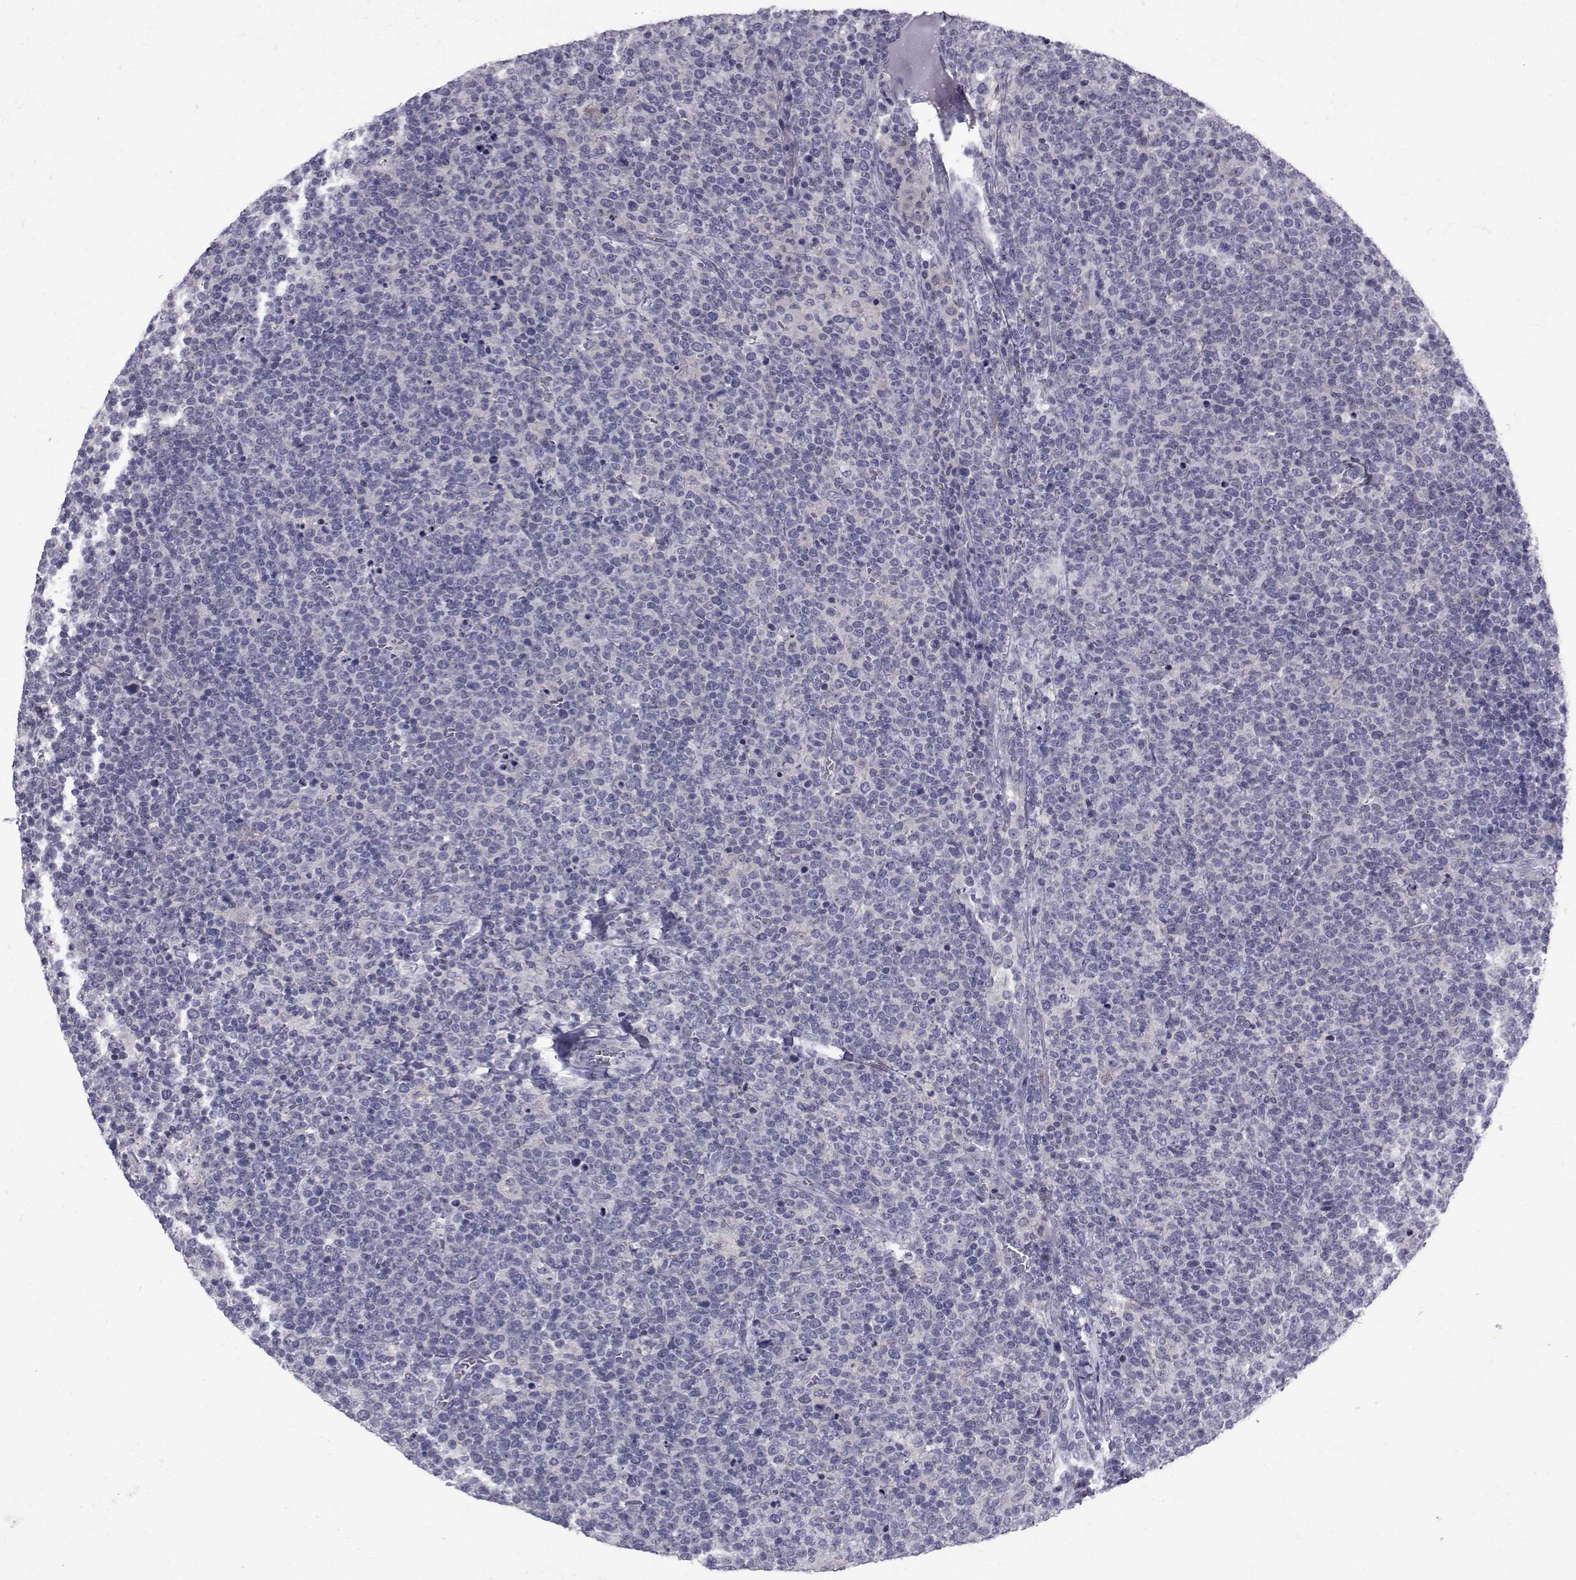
{"staining": {"intensity": "negative", "quantity": "none", "location": "none"}, "tissue": "lymphoma", "cell_type": "Tumor cells", "image_type": "cancer", "snomed": [{"axis": "morphology", "description": "Malignant lymphoma, non-Hodgkin's type, High grade"}, {"axis": "topography", "description": "Lymph node"}], "caption": "Immunohistochemistry (IHC) histopathology image of neoplastic tissue: high-grade malignant lymphoma, non-Hodgkin's type stained with DAB reveals no significant protein staining in tumor cells. (DAB (3,3'-diaminobenzidine) immunohistochemistry (IHC) visualized using brightfield microscopy, high magnification).", "gene": "SLC30A10", "patient": {"sex": "male", "age": 61}}